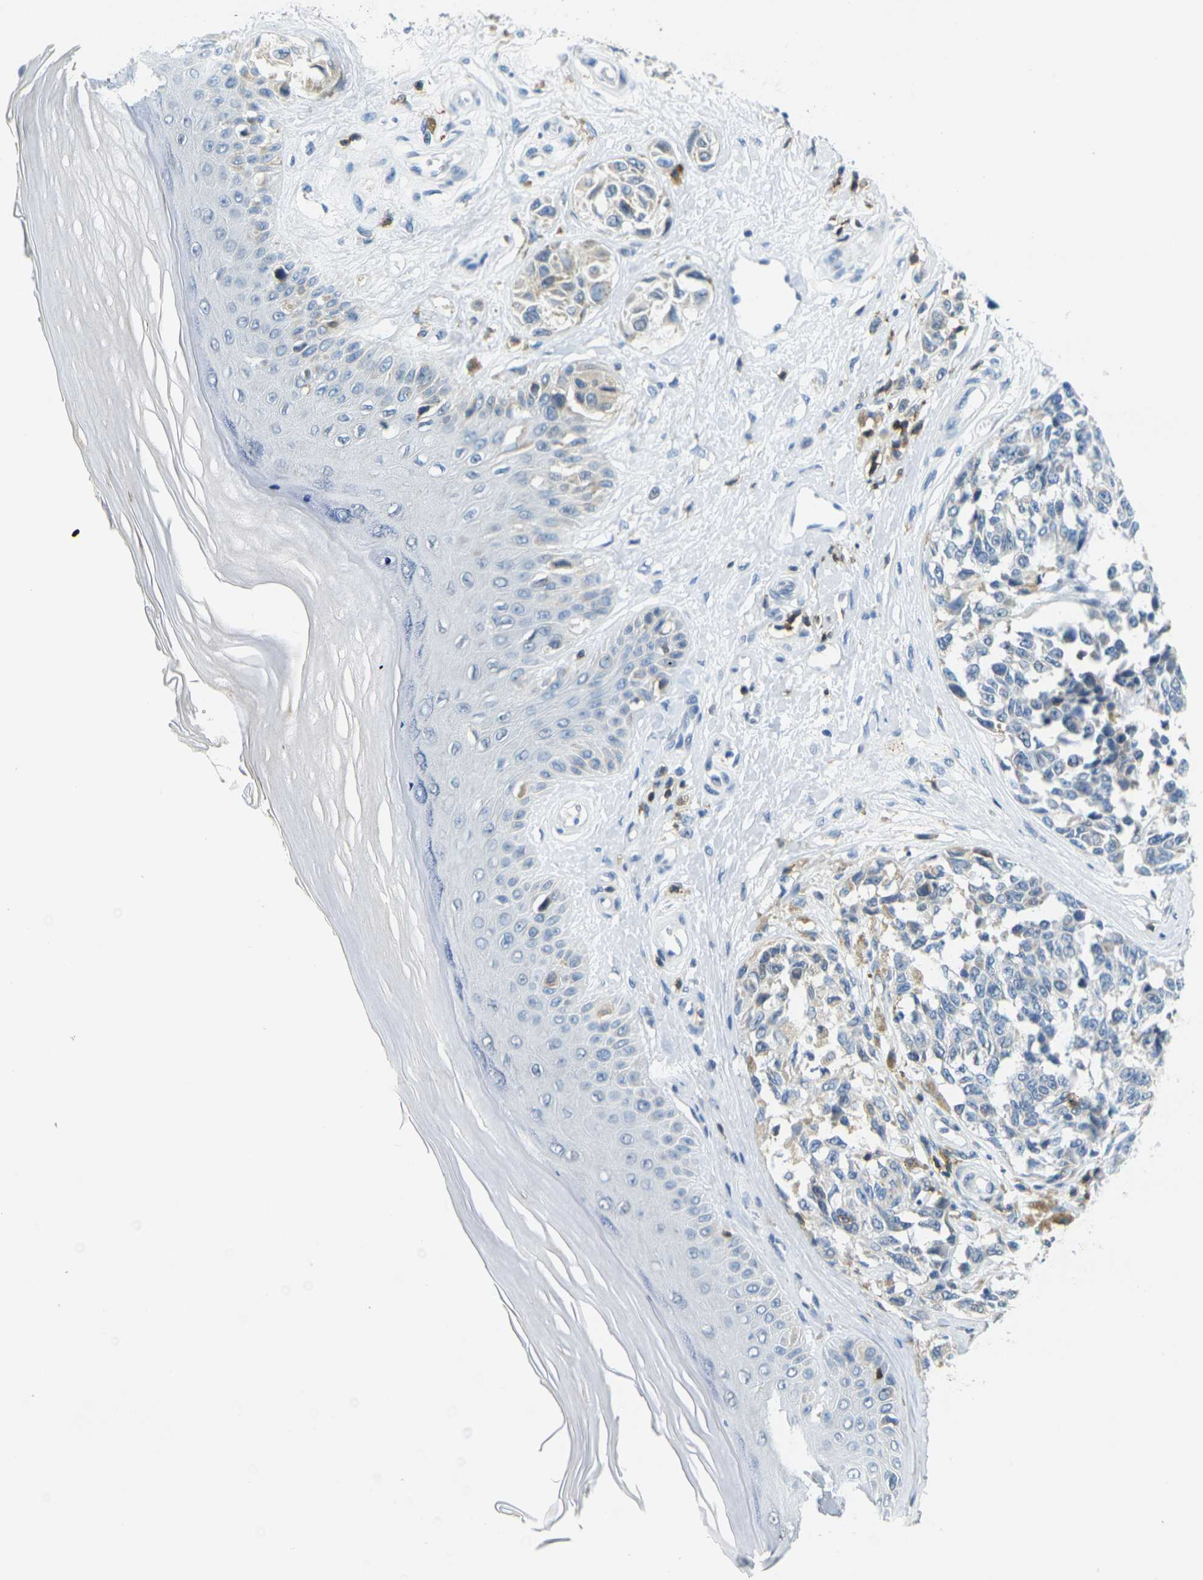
{"staining": {"intensity": "negative", "quantity": "none", "location": "none"}, "tissue": "melanoma", "cell_type": "Tumor cells", "image_type": "cancer", "snomed": [{"axis": "morphology", "description": "Malignant melanoma, NOS"}, {"axis": "topography", "description": "Skin"}], "caption": "Immunohistochemistry (IHC) of human melanoma exhibits no staining in tumor cells. Brightfield microscopy of immunohistochemistry (IHC) stained with DAB (3,3'-diaminobenzidine) (brown) and hematoxylin (blue), captured at high magnification.", "gene": "CD3D", "patient": {"sex": "female", "age": 64}}